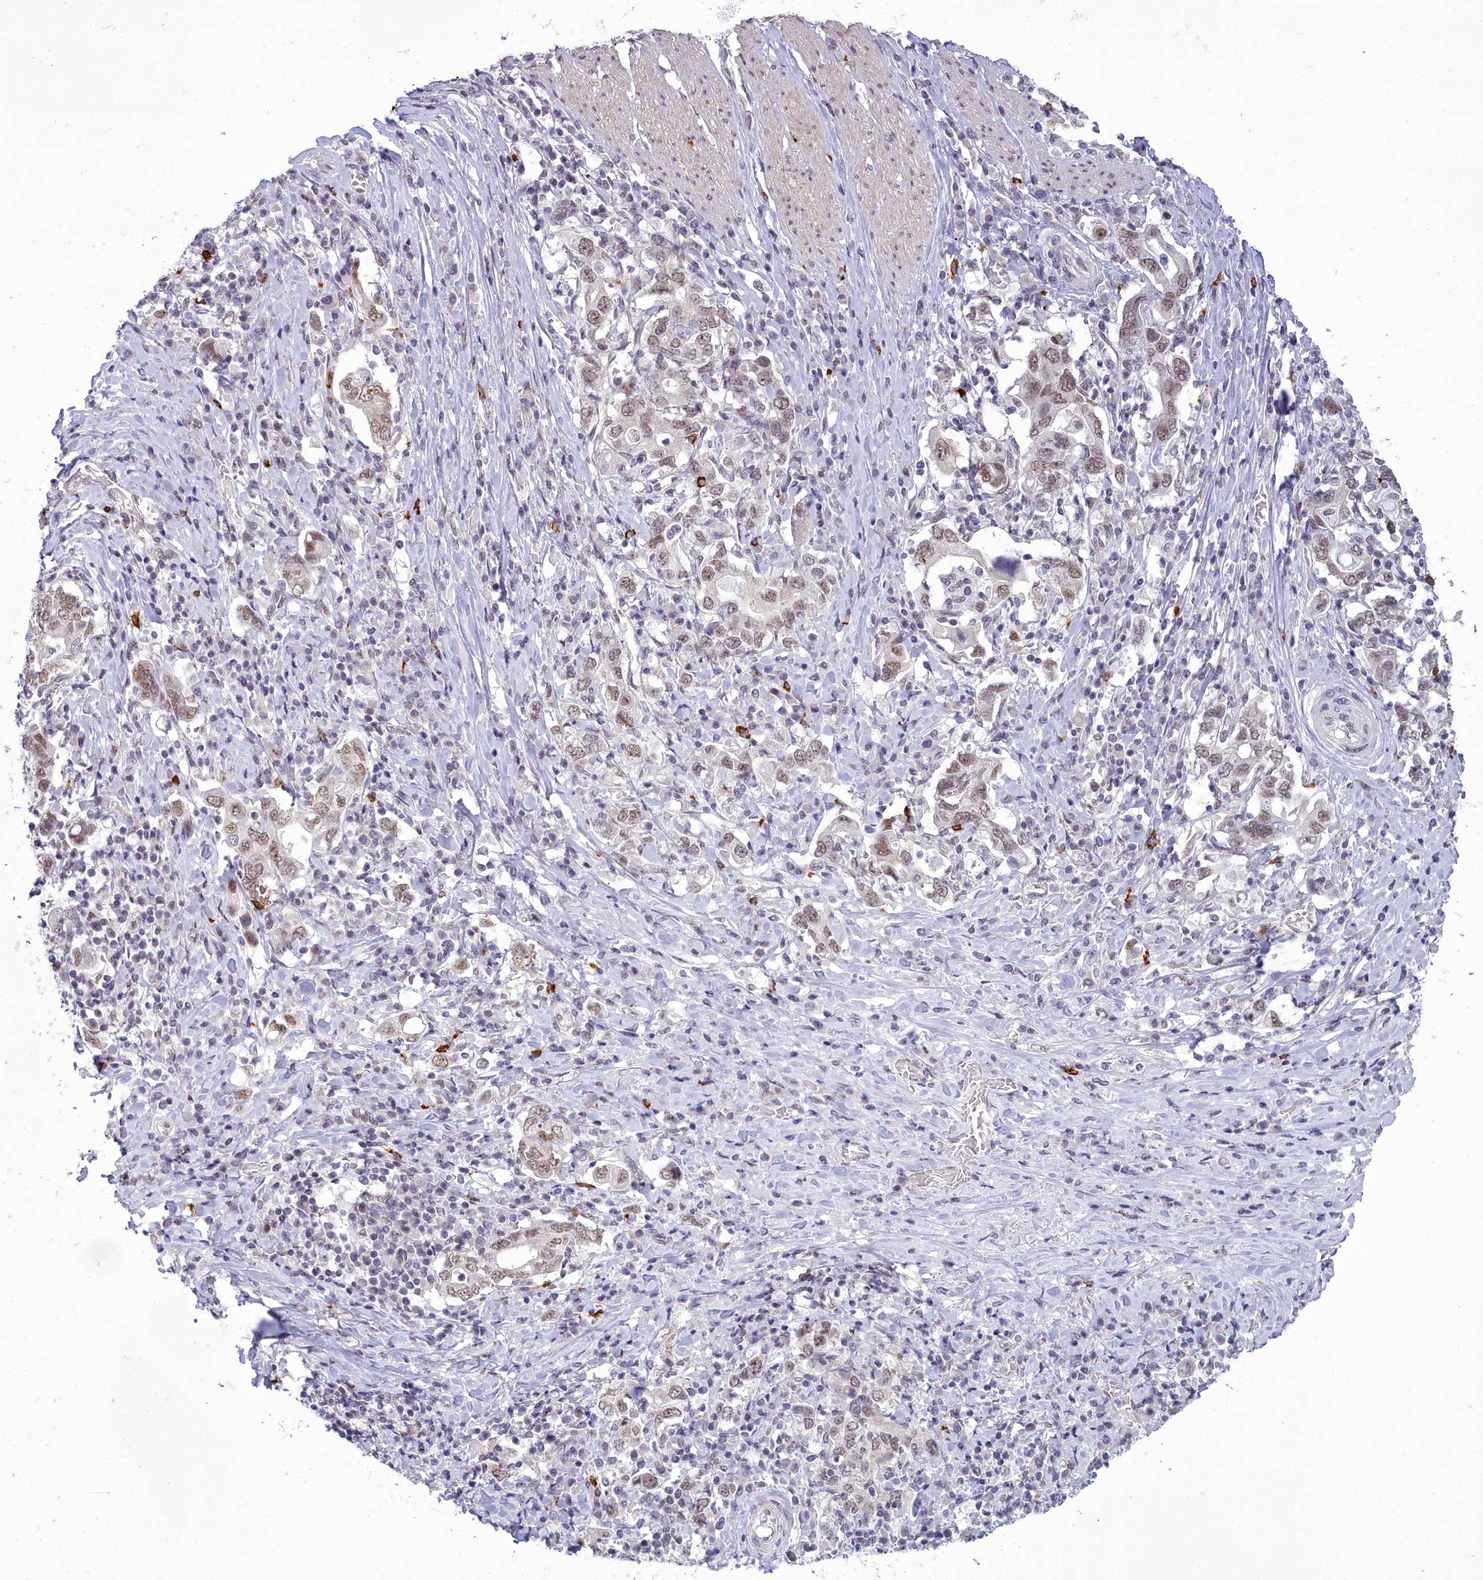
{"staining": {"intensity": "moderate", "quantity": ">75%", "location": "nuclear"}, "tissue": "stomach cancer", "cell_type": "Tumor cells", "image_type": "cancer", "snomed": [{"axis": "morphology", "description": "Adenocarcinoma, NOS"}, {"axis": "topography", "description": "Stomach, upper"}, {"axis": "topography", "description": "Stomach"}], "caption": "Stomach adenocarcinoma stained with immunohistochemistry (IHC) displays moderate nuclear staining in about >75% of tumor cells. (DAB (3,3'-diaminobenzidine) IHC, brown staining for protein, blue staining for nuclei).", "gene": "CEACAM19", "patient": {"sex": "male", "age": 62}}